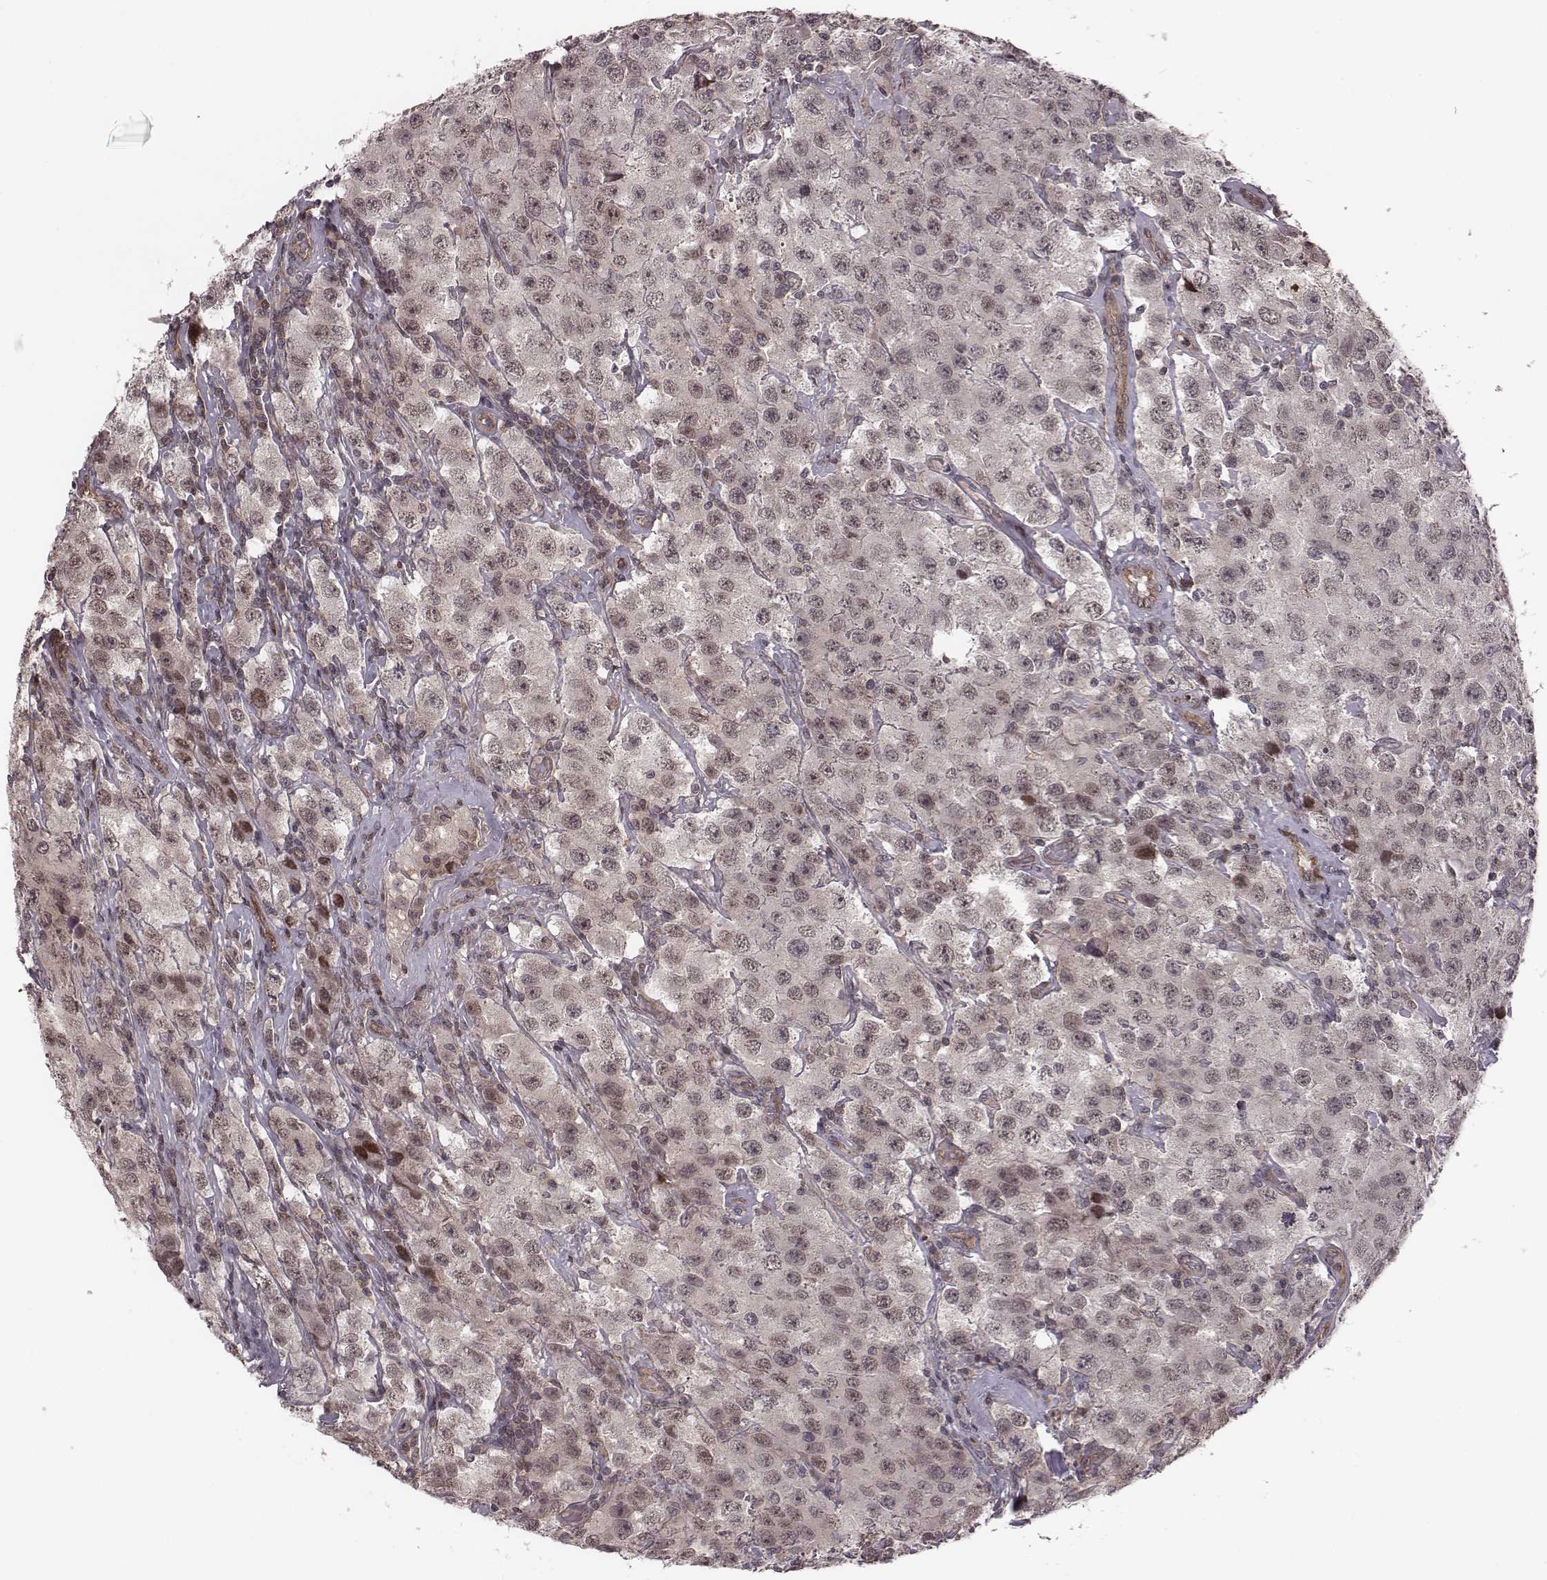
{"staining": {"intensity": "negative", "quantity": "none", "location": "none"}, "tissue": "testis cancer", "cell_type": "Tumor cells", "image_type": "cancer", "snomed": [{"axis": "morphology", "description": "Seminoma, NOS"}, {"axis": "topography", "description": "Testis"}], "caption": "The IHC photomicrograph has no significant staining in tumor cells of testis cancer tissue.", "gene": "RPL3", "patient": {"sex": "male", "age": 52}}